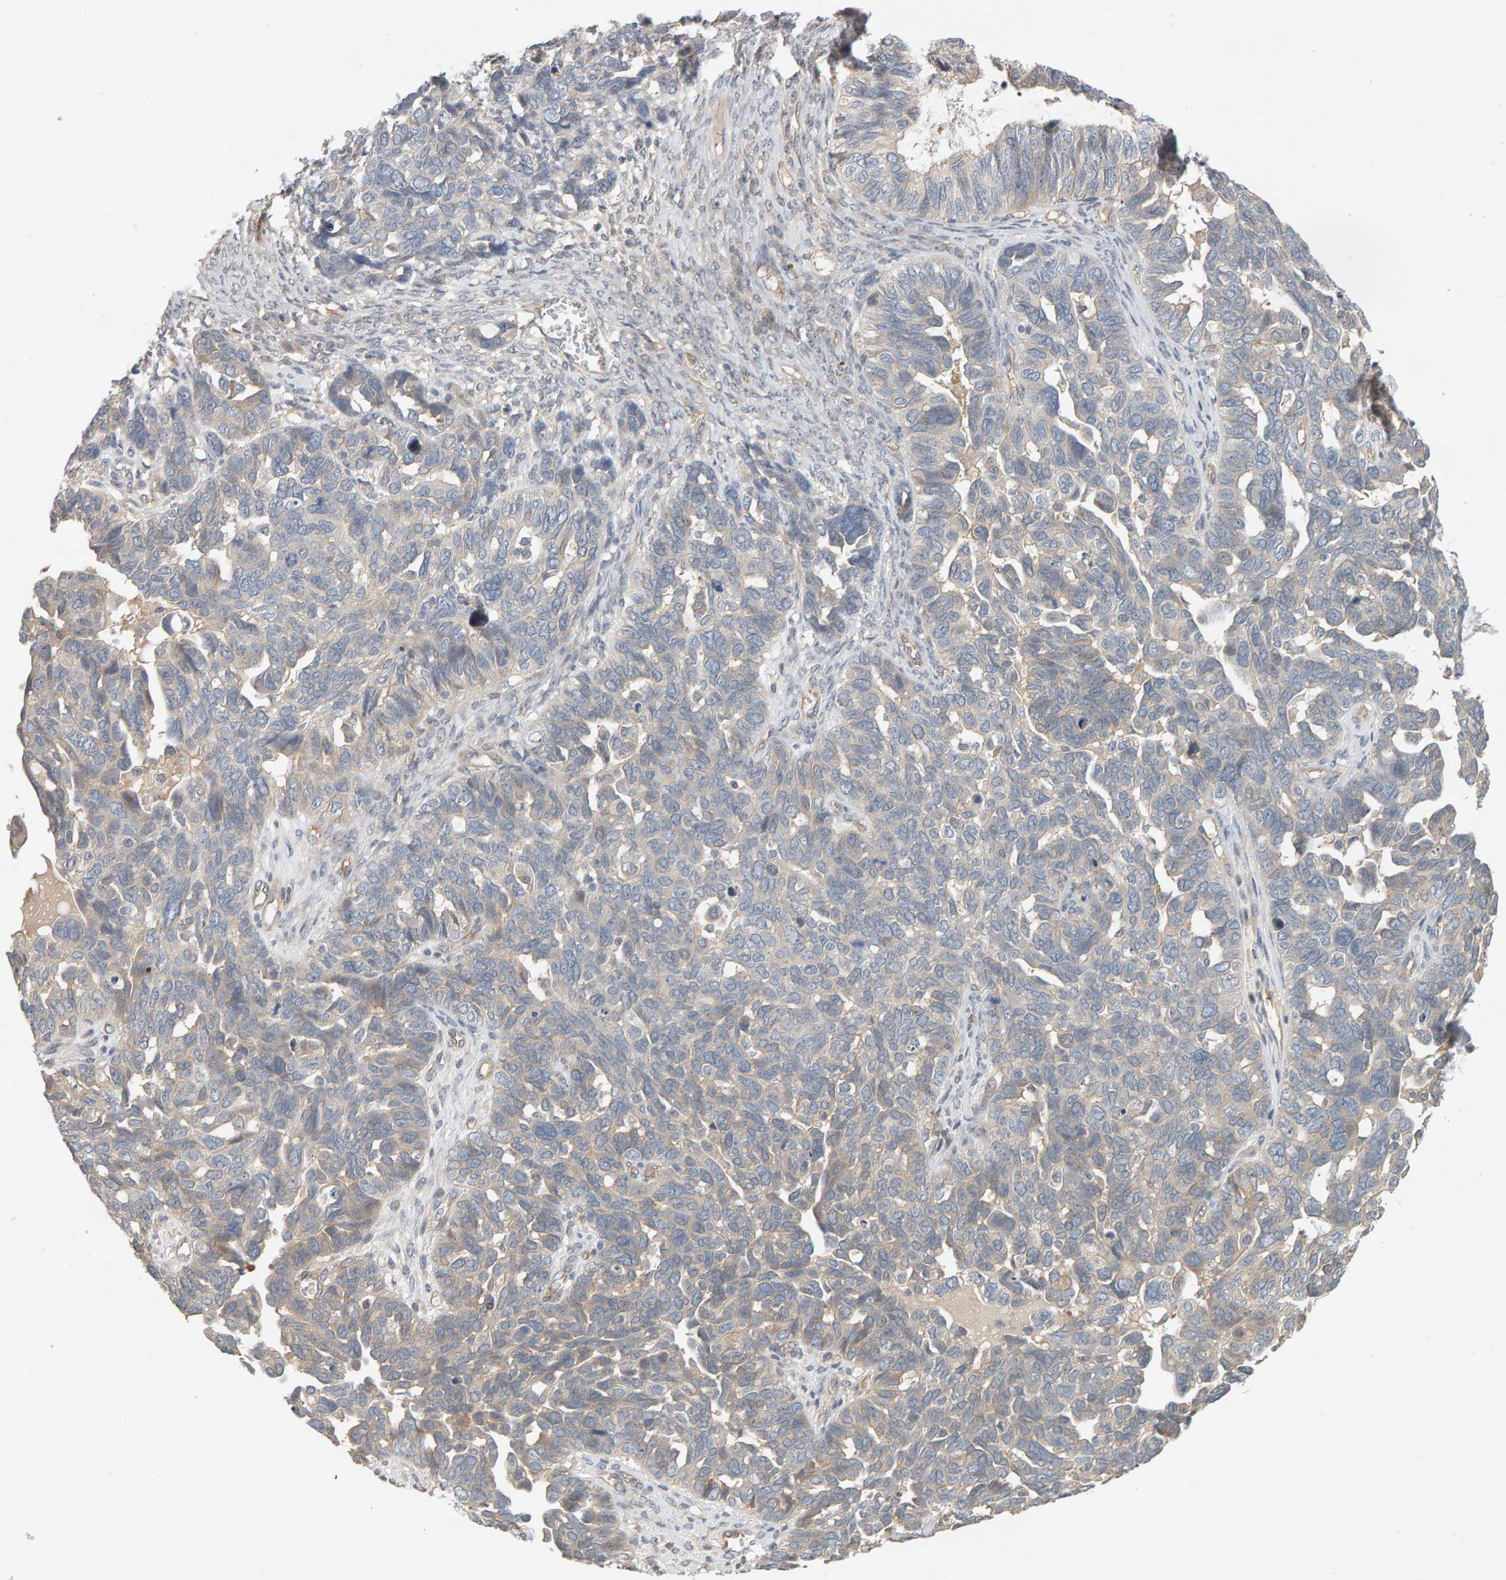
{"staining": {"intensity": "weak", "quantity": "<25%", "location": "cytoplasmic/membranous"}, "tissue": "ovarian cancer", "cell_type": "Tumor cells", "image_type": "cancer", "snomed": [{"axis": "morphology", "description": "Cystadenocarcinoma, serous, NOS"}, {"axis": "topography", "description": "Ovary"}], "caption": "Immunohistochemical staining of human serous cystadenocarcinoma (ovarian) demonstrates no significant staining in tumor cells. Brightfield microscopy of immunohistochemistry stained with DAB (brown) and hematoxylin (blue), captured at high magnification.", "gene": "PPP1R16A", "patient": {"sex": "female", "age": 79}}